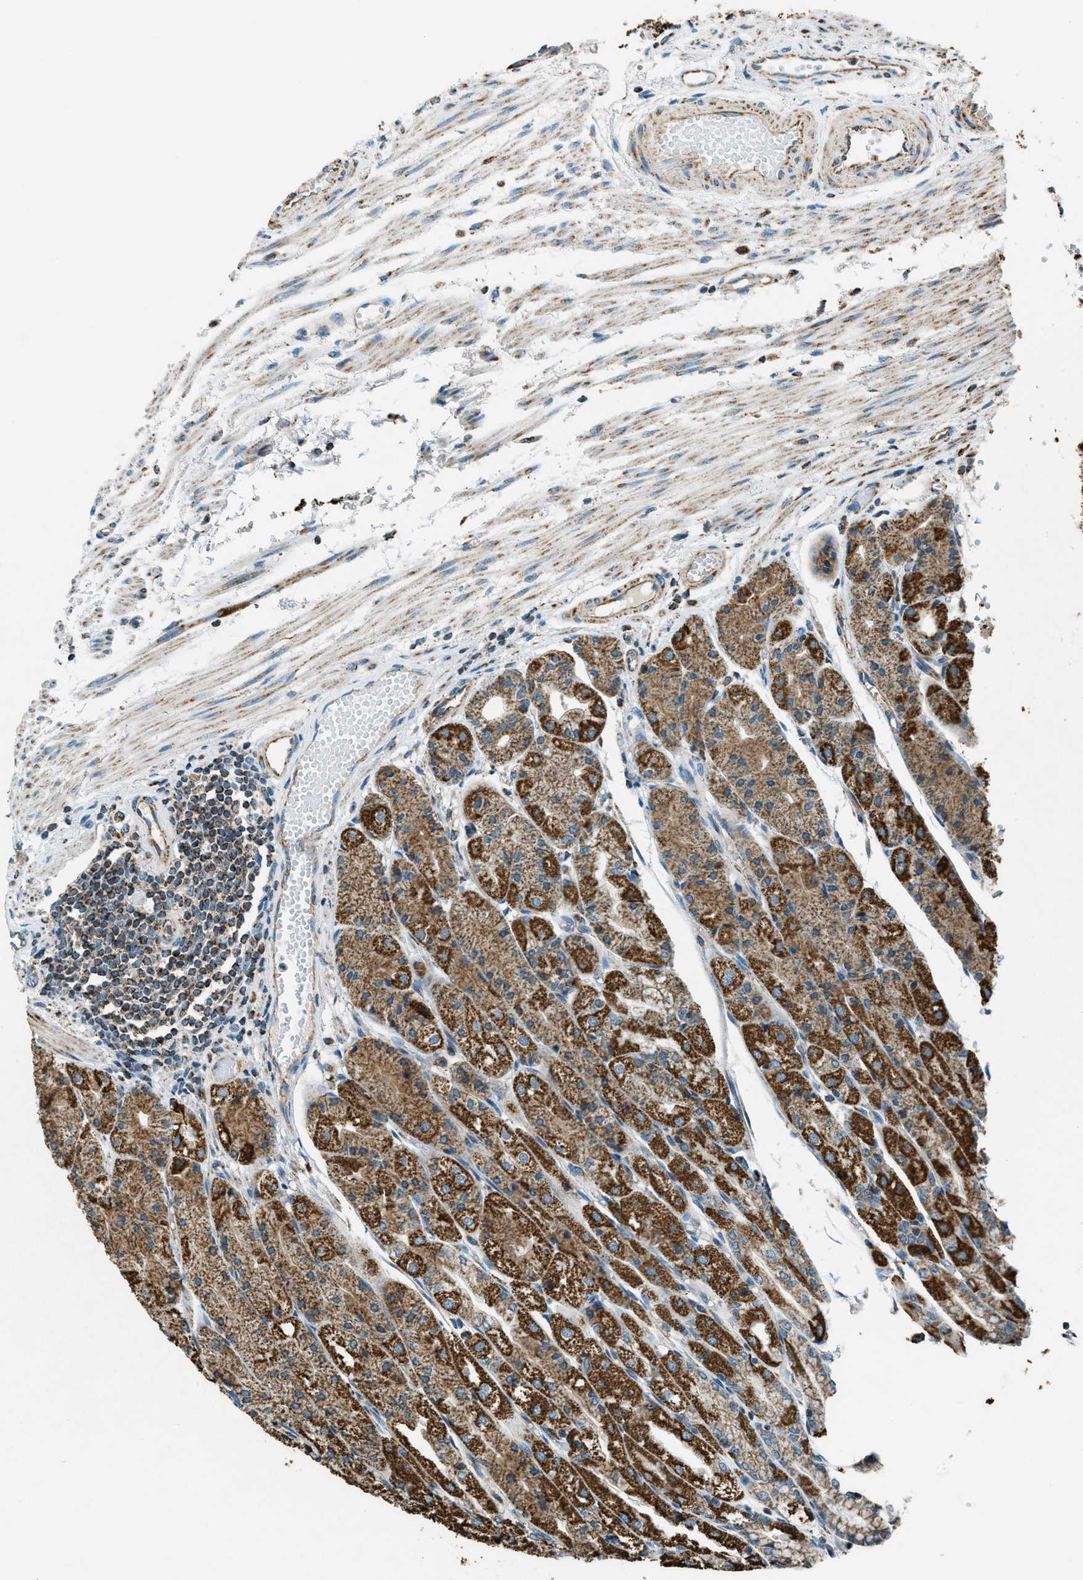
{"staining": {"intensity": "strong", "quantity": ">75%", "location": "cytoplasmic/membranous"}, "tissue": "stomach", "cell_type": "Glandular cells", "image_type": "normal", "snomed": [{"axis": "morphology", "description": "Normal tissue, NOS"}, {"axis": "topography", "description": "Stomach, upper"}], "caption": "Benign stomach shows strong cytoplasmic/membranous expression in approximately >75% of glandular cells, visualized by immunohistochemistry. (brown staining indicates protein expression, while blue staining denotes nuclei).", "gene": "CHST15", "patient": {"sex": "male", "age": 72}}